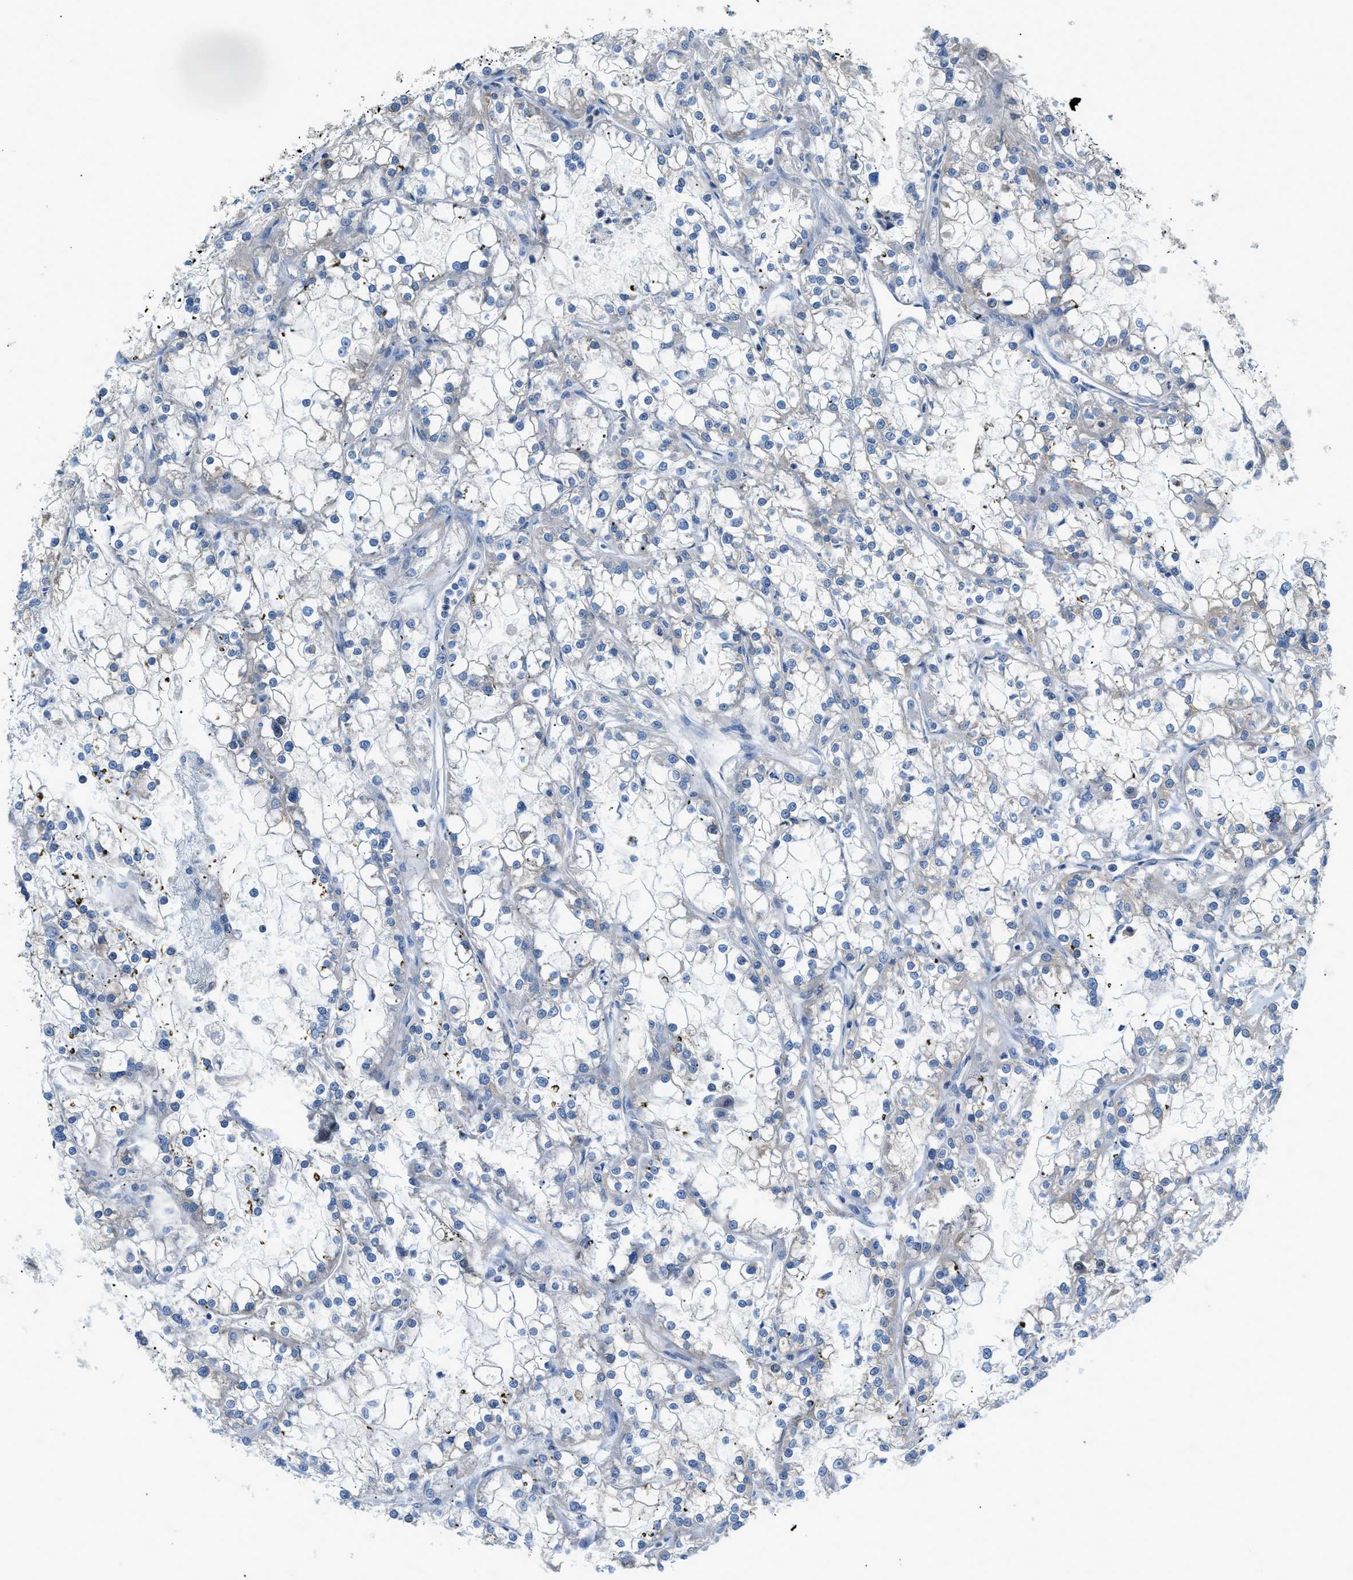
{"staining": {"intensity": "negative", "quantity": "none", "location": "none"}, "tissue": "renal cancer", "cell_type": "Tumor cells", "image_type": "cancer", "snomed": [{"axis": "morphology", "description": "Adenocarcinoma, NOS"}, {"axis": "topography", "description": "Kidney"}], "caption": "IHC photomicrograph of human adenocarcinoma (renal) stained for a protein (brown), which displays no positivity in tumor cells. (DAB (3,3'-diaminobenzidine) immunohistochemistry (IHC) with hematoxylin counter stain).", "gene": "ORAI1", "patient": {"sex": "female", "age": 52}}